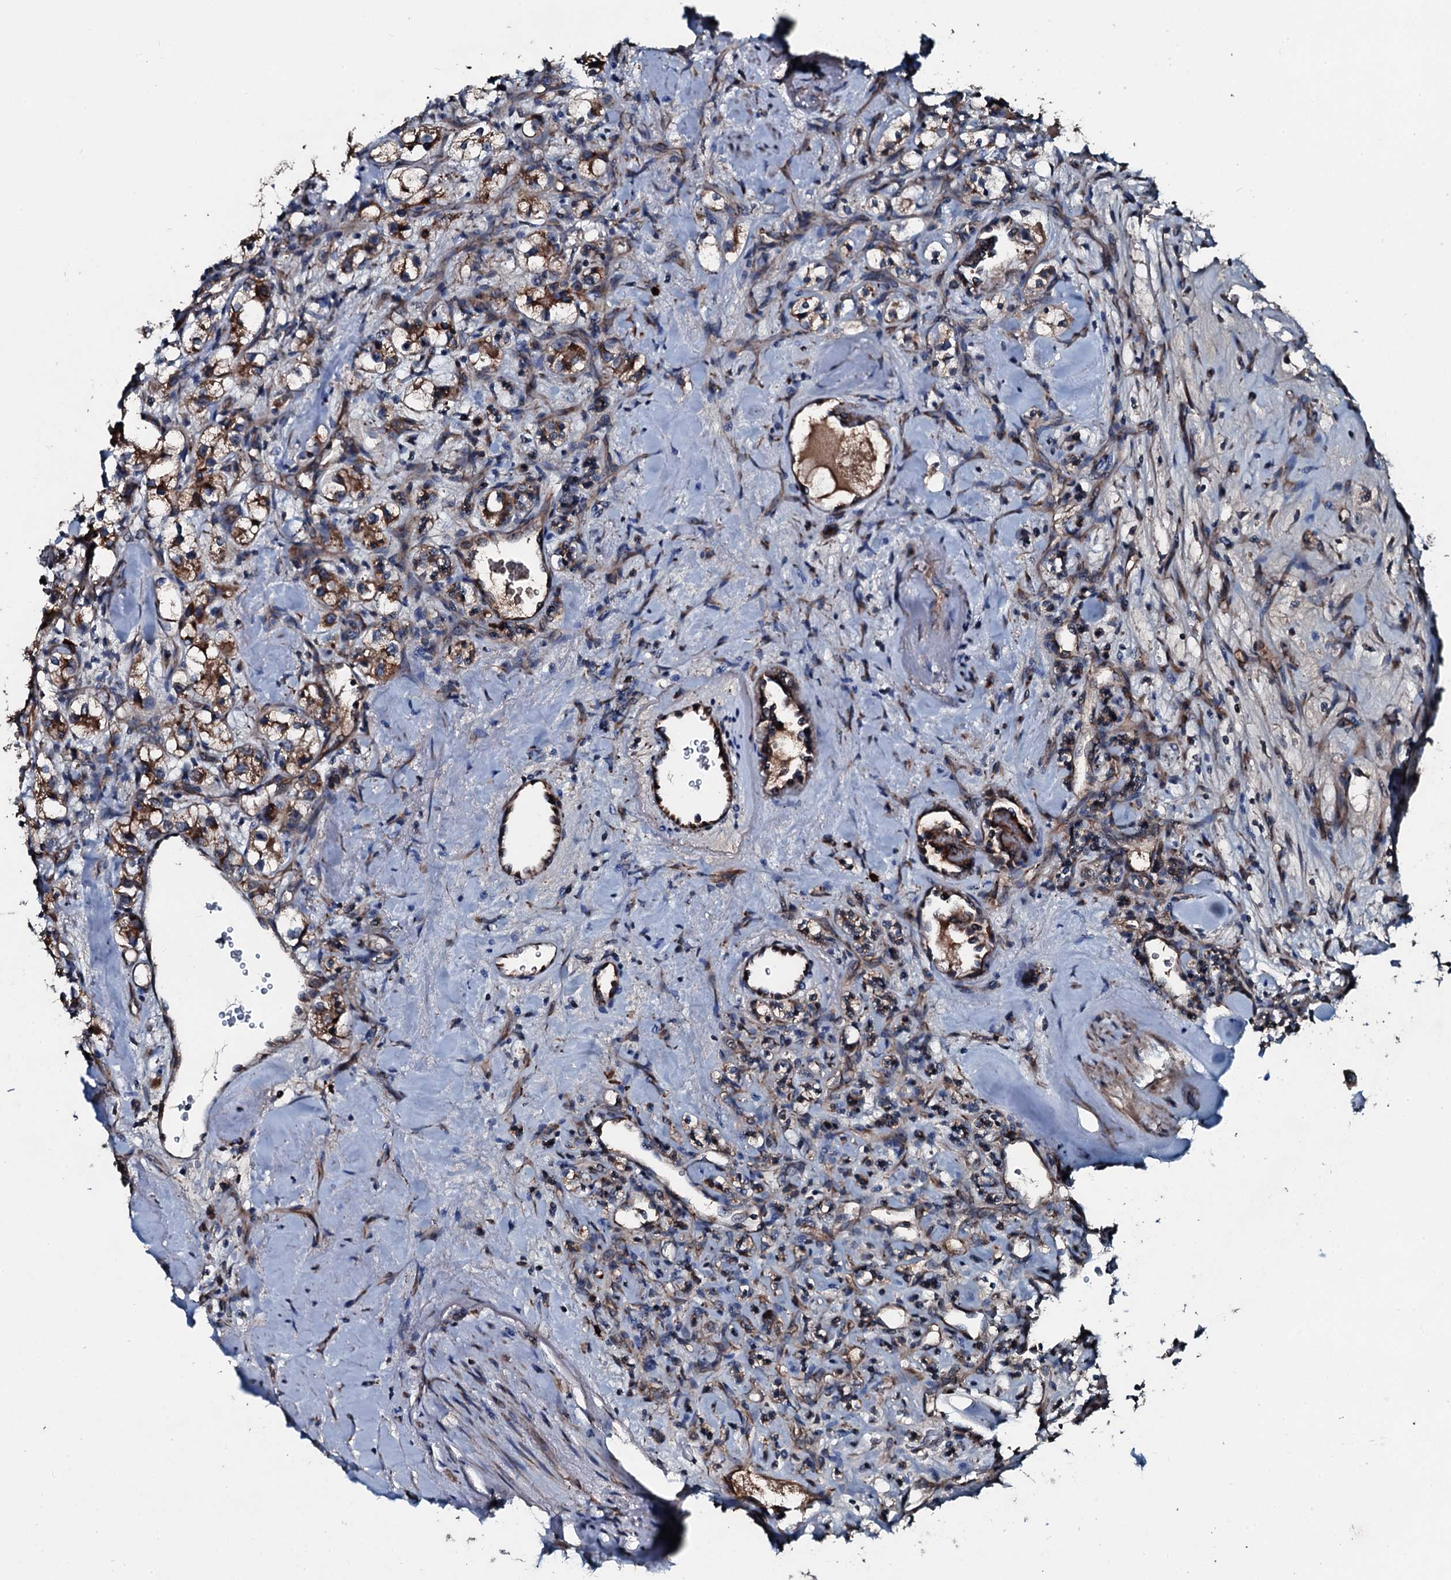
{"staining": {"intensity": "moderate", "quantity": ">75%", "location": "cytoplasmic/membranous"}, "tissue": "renal cancer", "cell_type": "Tumor cells", "image_type": "cancer", "snomed": [{"axis": "morphology", "description": "Adenocarcinoma, NOS"}, {"axis": "topography", "description": "Kidney"}], "caption": "Human renal adenocarcinoma stained for a protein (brown) displays moderate cytoplasmic/membranous positive staining in about >75% of tumor cells.", "gene": "ACSS3", "patient": {"sex": "male", "age": 77}}